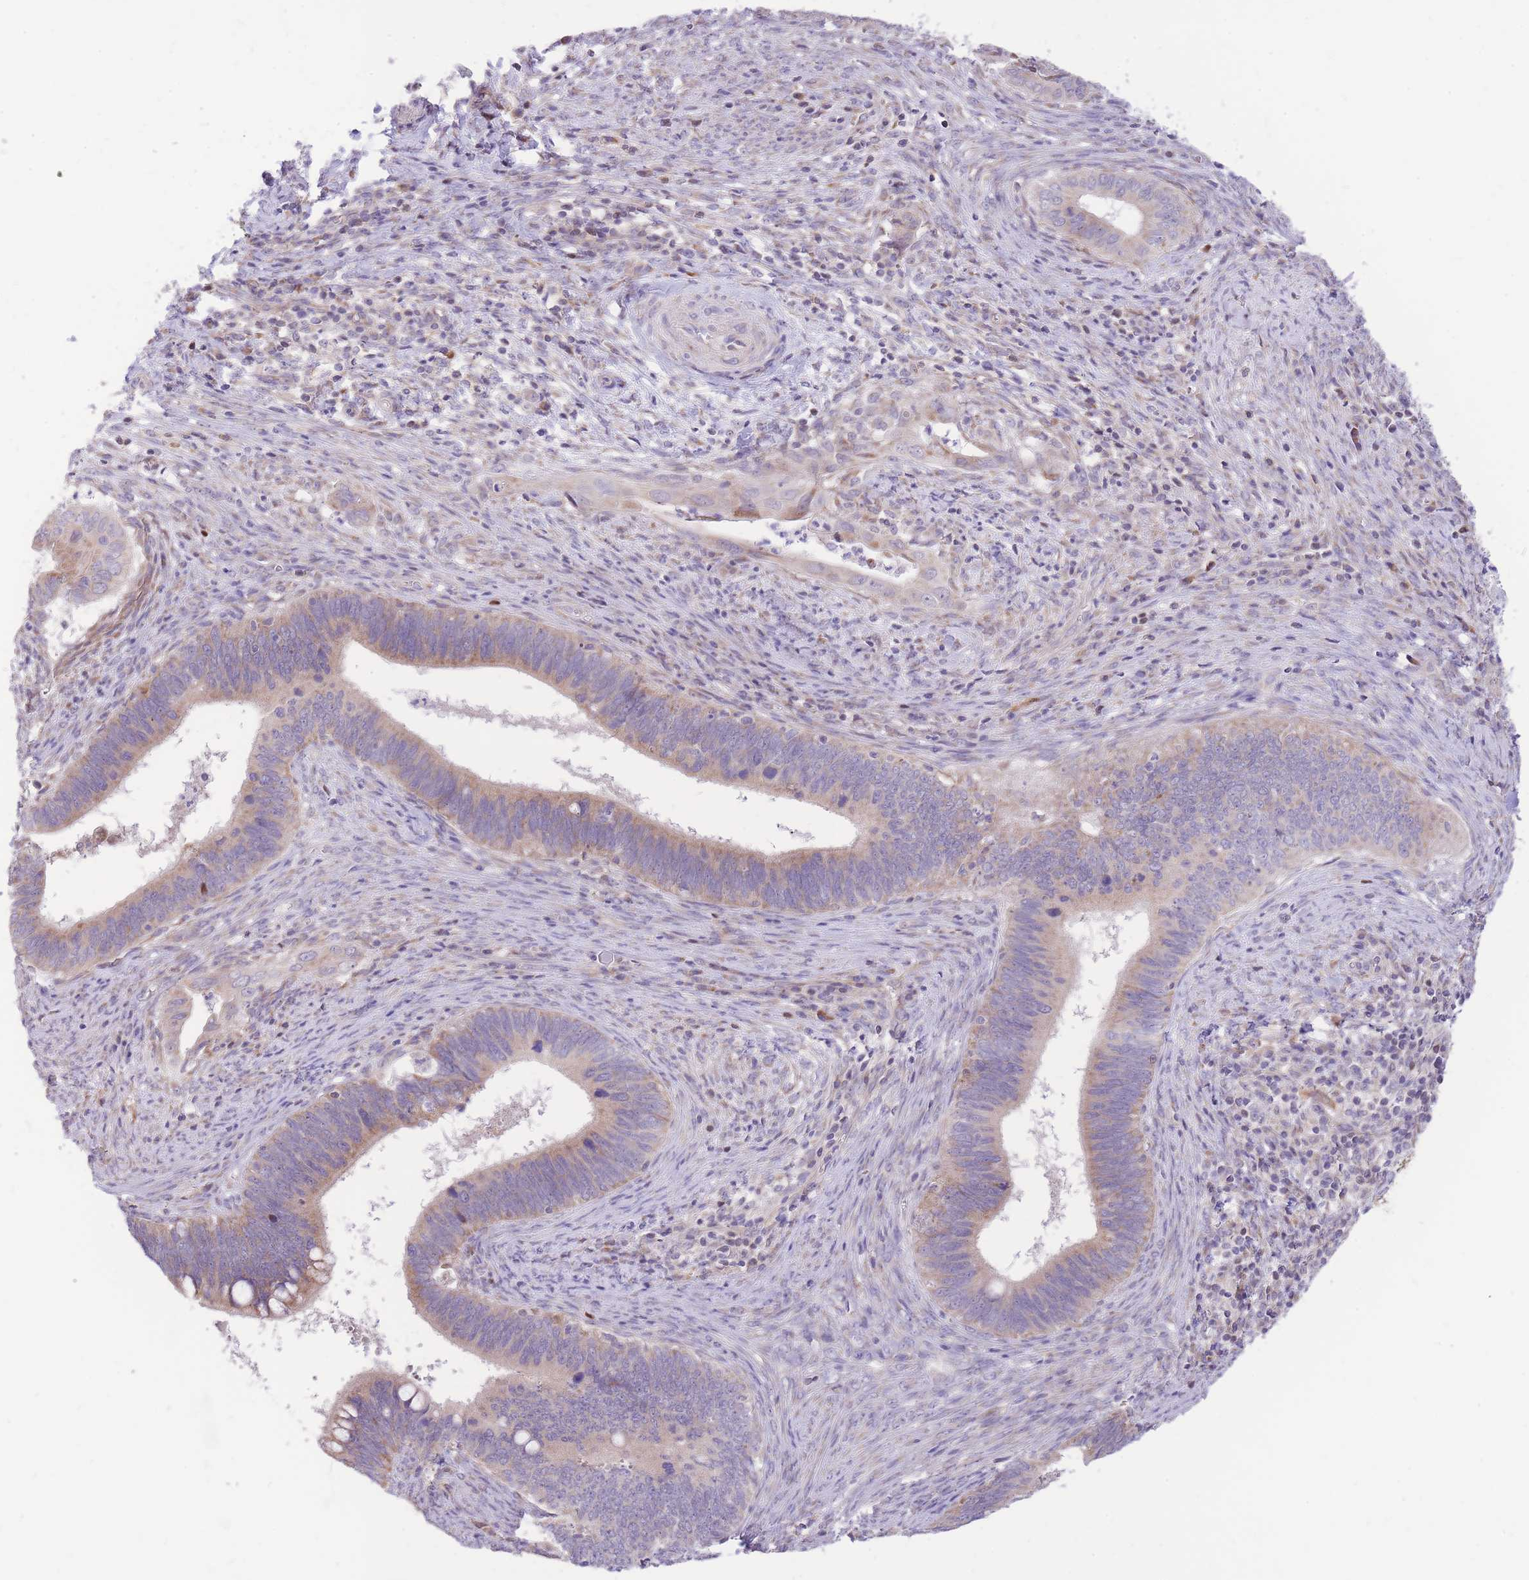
{"staining": {"intensity": "weak", "quantity": "25%-75%", "location": "cytoplasmic/membranous"}, "tissue": "cervical cancer", "cell_type": "Tumor cells", "image_type": "cancer", "snomed": [{"axis": "morphology", "description": "Adenocarcinoma, NOS"}, {"axis": "topography", "description": "Cervix"}], "caption": "Protein expression by immunohistochemistry (IHC) demonstrates weak cytoplasmic/membranous staining in approximately 25%-75% of tumor cells in cervical cancer (adenocarcinoma).", "gene": "TOPAZ1", "patient": {"sex": "female", "age": 42}}